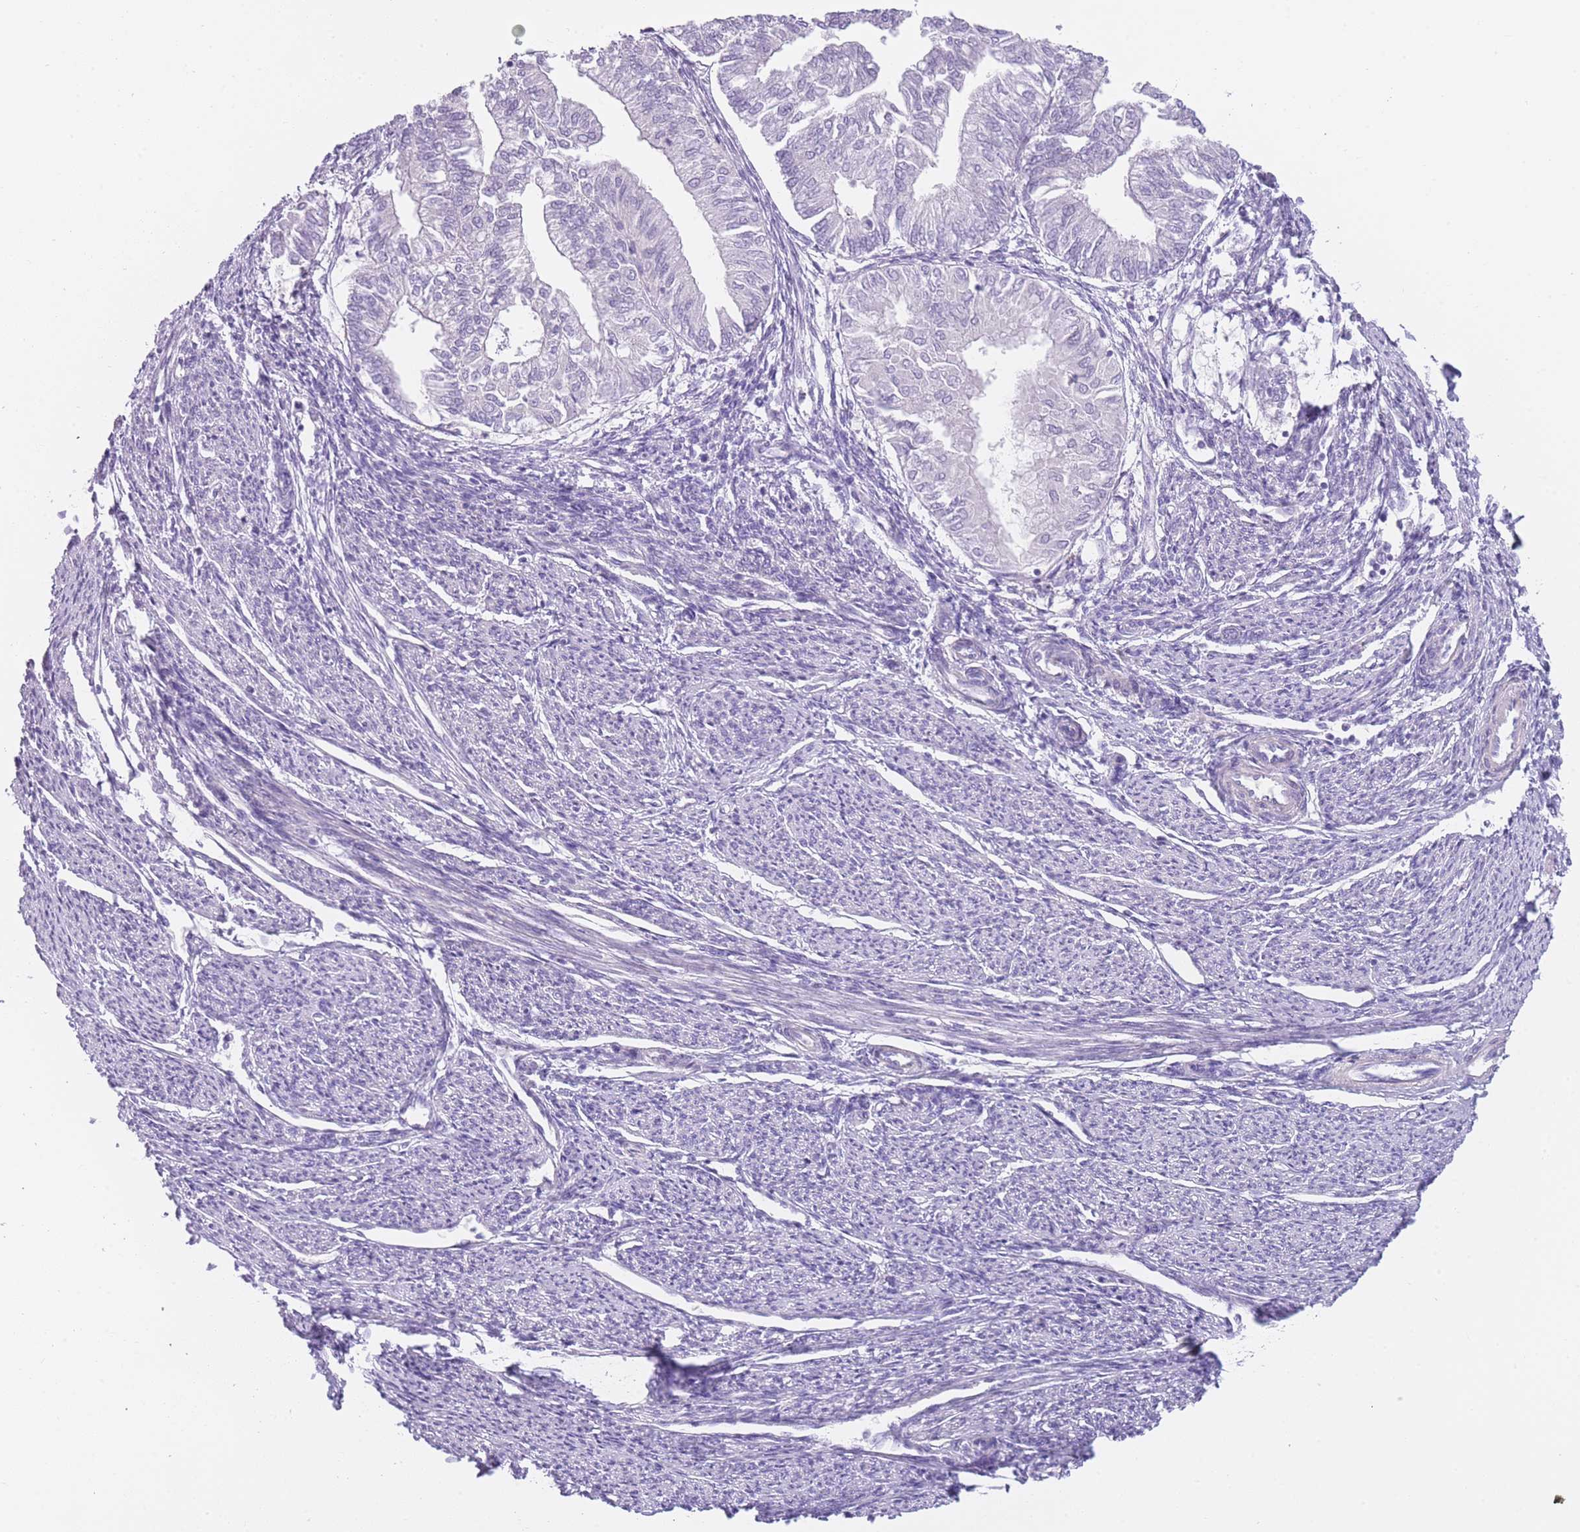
{"staining": {"intensity": "negative", "quantity": "none", "location": "none"}, "tissue": "smooth muscle", "cell_type": "Smooth muscle cells", "image_type": "normal", "snomed": [{"axis": "morphology", "description": "Normal tissue, NOS"}, {"axis": "topography", "description": "Smooth muscle"}, {"axis": "topography", "description": "Uterus"}], "caption": "There is no significant expression in smooth muscle cells of smooth muscle. (Stains: DAB (3,3'-diaminobenzidine) immunohistochemistry with hematoxylin counter stain, Microscopy: brightfield microscopy at high magnification).", "gene": "IMPG1", "patient": {"sex": "female", "age": 59}}